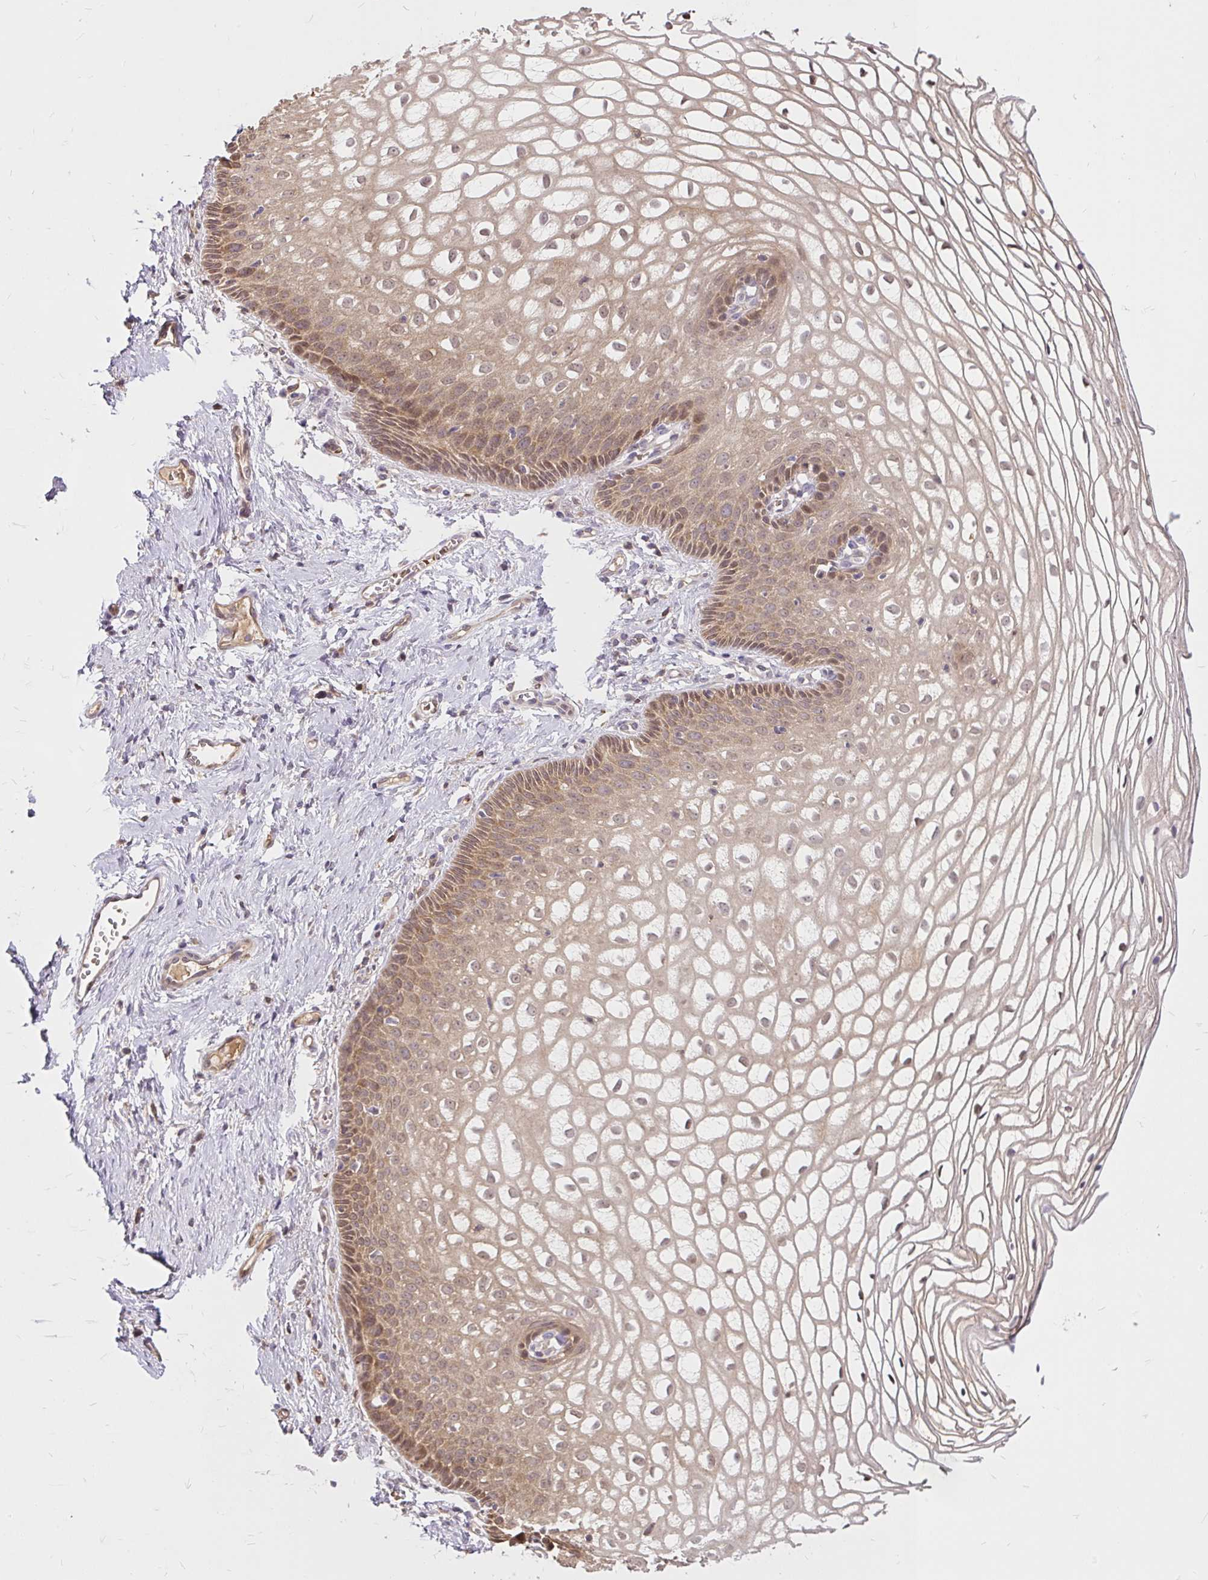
{"staining": {"intensity": "moderate", "quantity": ">75%", "location": "cytoplasmic/membranous"}, "tissue": "cervix", "cell_type": "Glandular cells", "image_type": "normal", "snomed": [{"axis": "morphology", "description": "Normal tissue, NOS"}, {"axis": "topography", "description": "Cervix"}], "caption": "Immunohistochemistry (IHC) photomicrograph of benign cervix: human cervix stained using immunohistochemistry displays medium levels of moderate protein expression localized specifically in the cytoplasmic/membranous of glandular cells, appearing as a cytoplasmic/membranous brown color.", "gene": "AP5S1", "patient": {"sex": "female", "age": 36}}